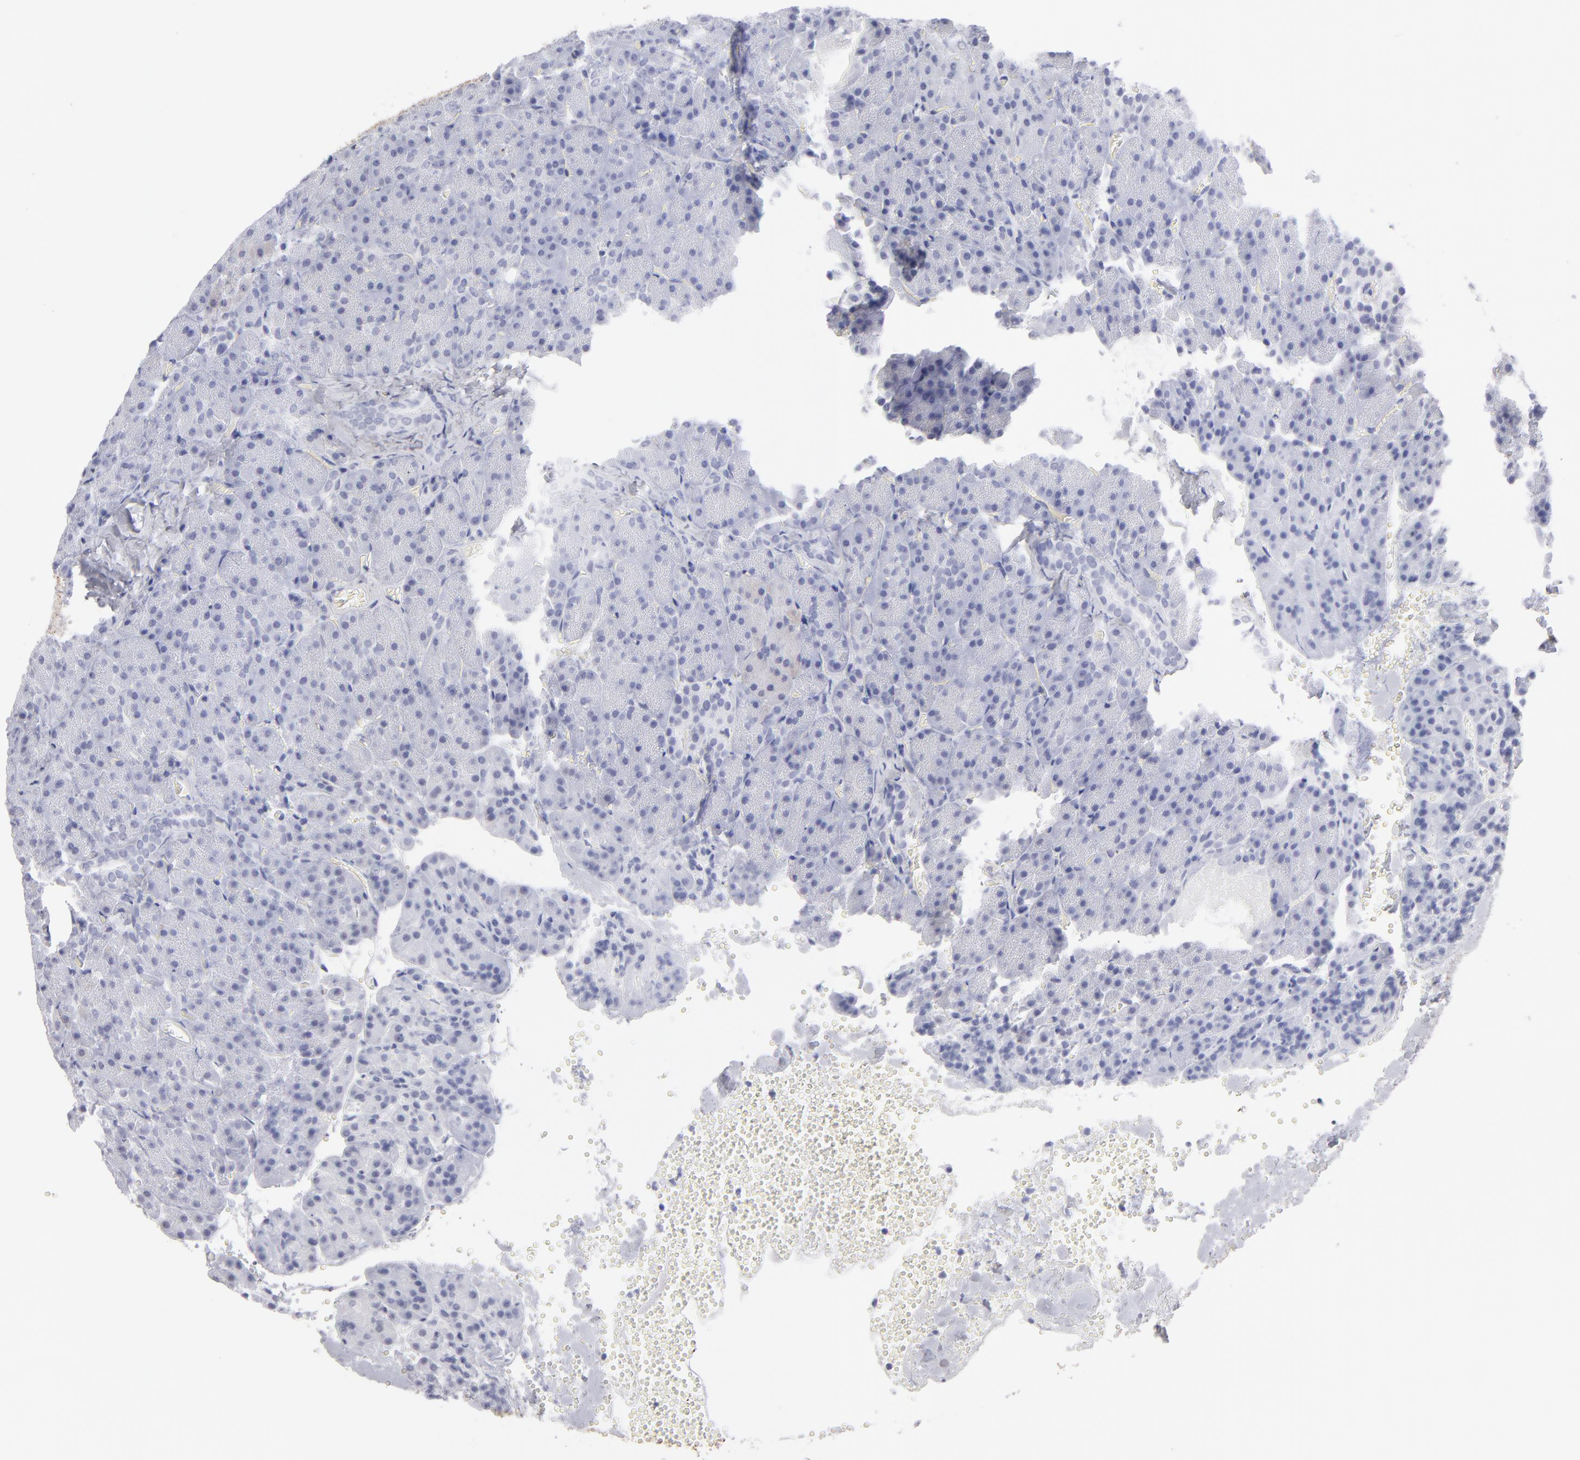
{"staining": {"intensity": "negative", "quantity": "none", "location": "none"}, "tissue": "carcinoid", "cell_type": "Tumor cells", "image_type": "cancer", "snomed": [{"axis": "morphology", "description": "Normal tissue, NOS"}, {"axis": "morphology", "description": "Carcinoid, malignant, NOS"}, {"axis": "topography", "description": "Pancreas"}], "caption": "High power microscopy micrograph of an immunohistochemistry image of carcinoid (malignant), revealing no significant staining in tumor cells.", "gene": "ALDOB", "patient": {"sex": "female", "age": 35}}